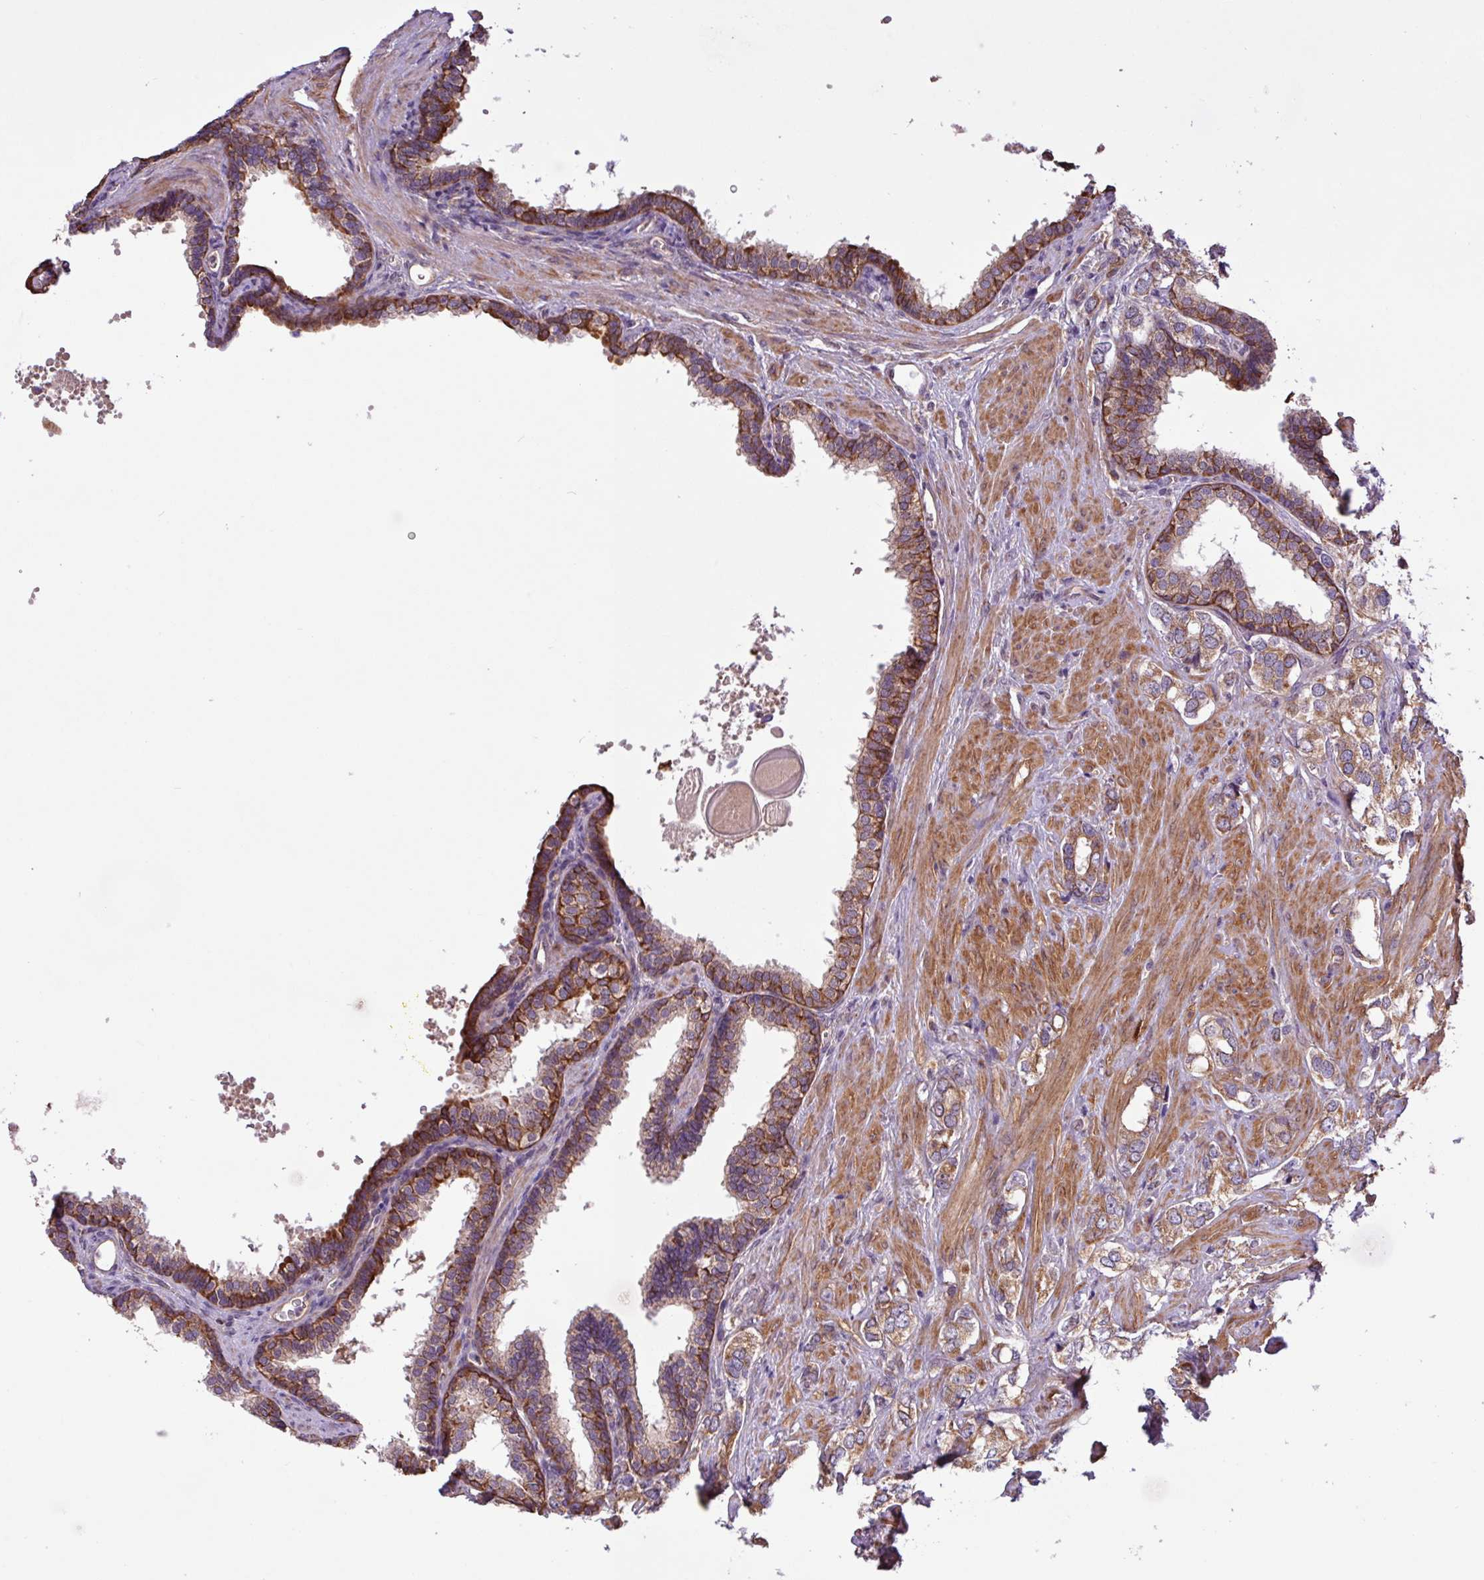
{"staining": {"intensity": "moderate", "quantity": ">75%", "location": "cytoplasmic/membranous"}, "tissue": "prostate cancer", "cell_type": "Tumor cells", "image_type": "cancer", "snomed": [{"axis": "morphology", "description": "Adenocarcinoma, High grade"}, {"axis": "topography", "description": "Prostate"}], "caption": "Immunohistochemistry (IHC) histopathology image of neoplastic tissue: human prostate cancer (high-grade adenocarcinoma) stained using immunohistochemistry displays medium levels of moderate protein expression localized specifically in the cytoplasmic/membranous of tumor cells, appearing as a cytoplasmic/membranous brown color.", "gene": "TIMM10B", "patient": {"sex": "male", "age": 66}}